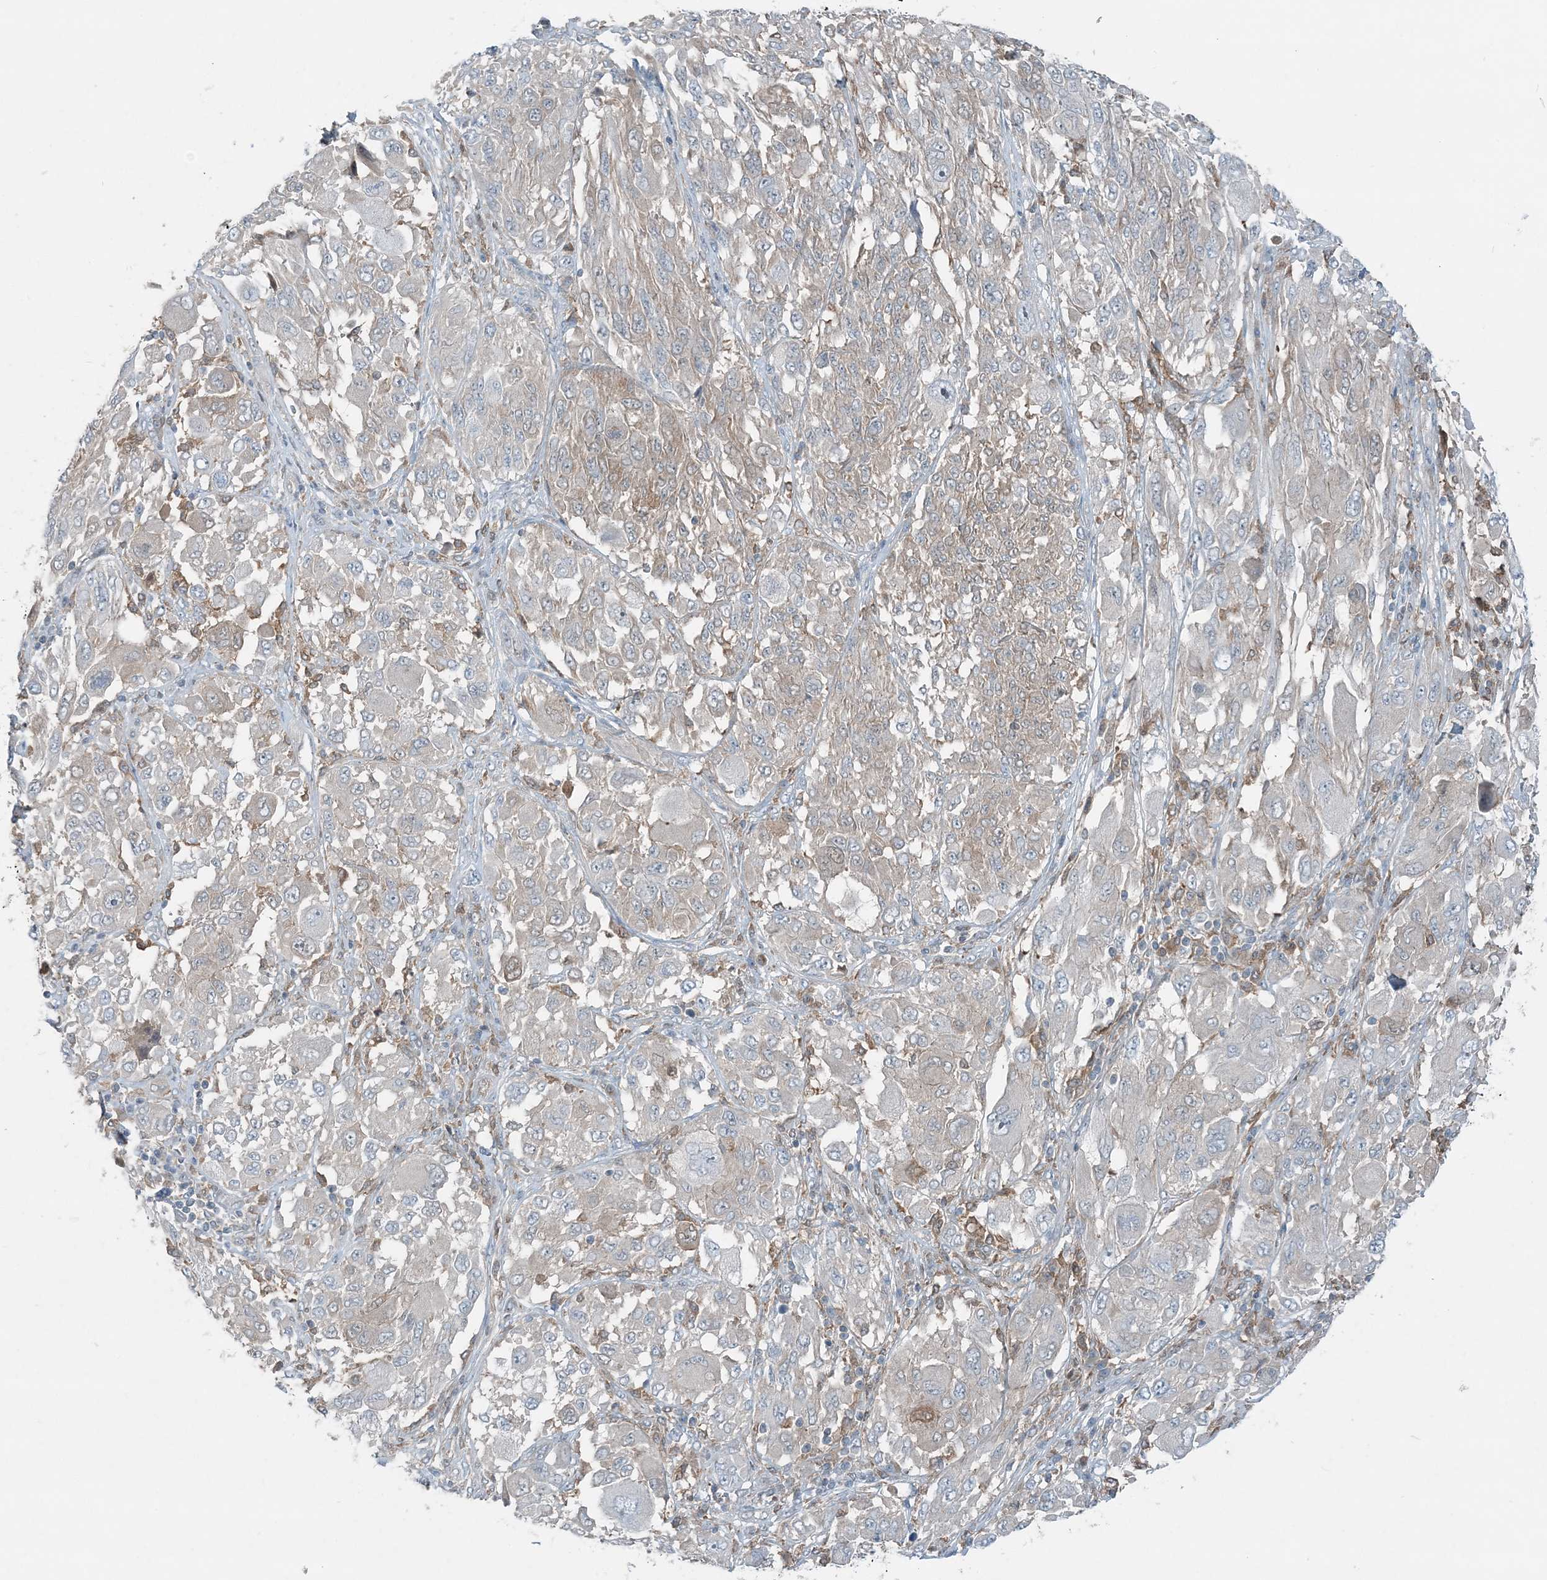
{"staining": {"intensity": "negative", "quantity": "none", "location": "none"}, "tissue": "melanoma", "cell_type": "Tumor cells", "image_type": "cancer", "snomed": [{"axis": "morphology", "description": "Malignant melanoma, NOS"}, {"axis": "topography", "description": "Skin"}], "caption": "IHC of melanoma shows no positivity in tumor cells.", "gene": "ARMH1", "patient": {"sex": "female", "age": 91}}